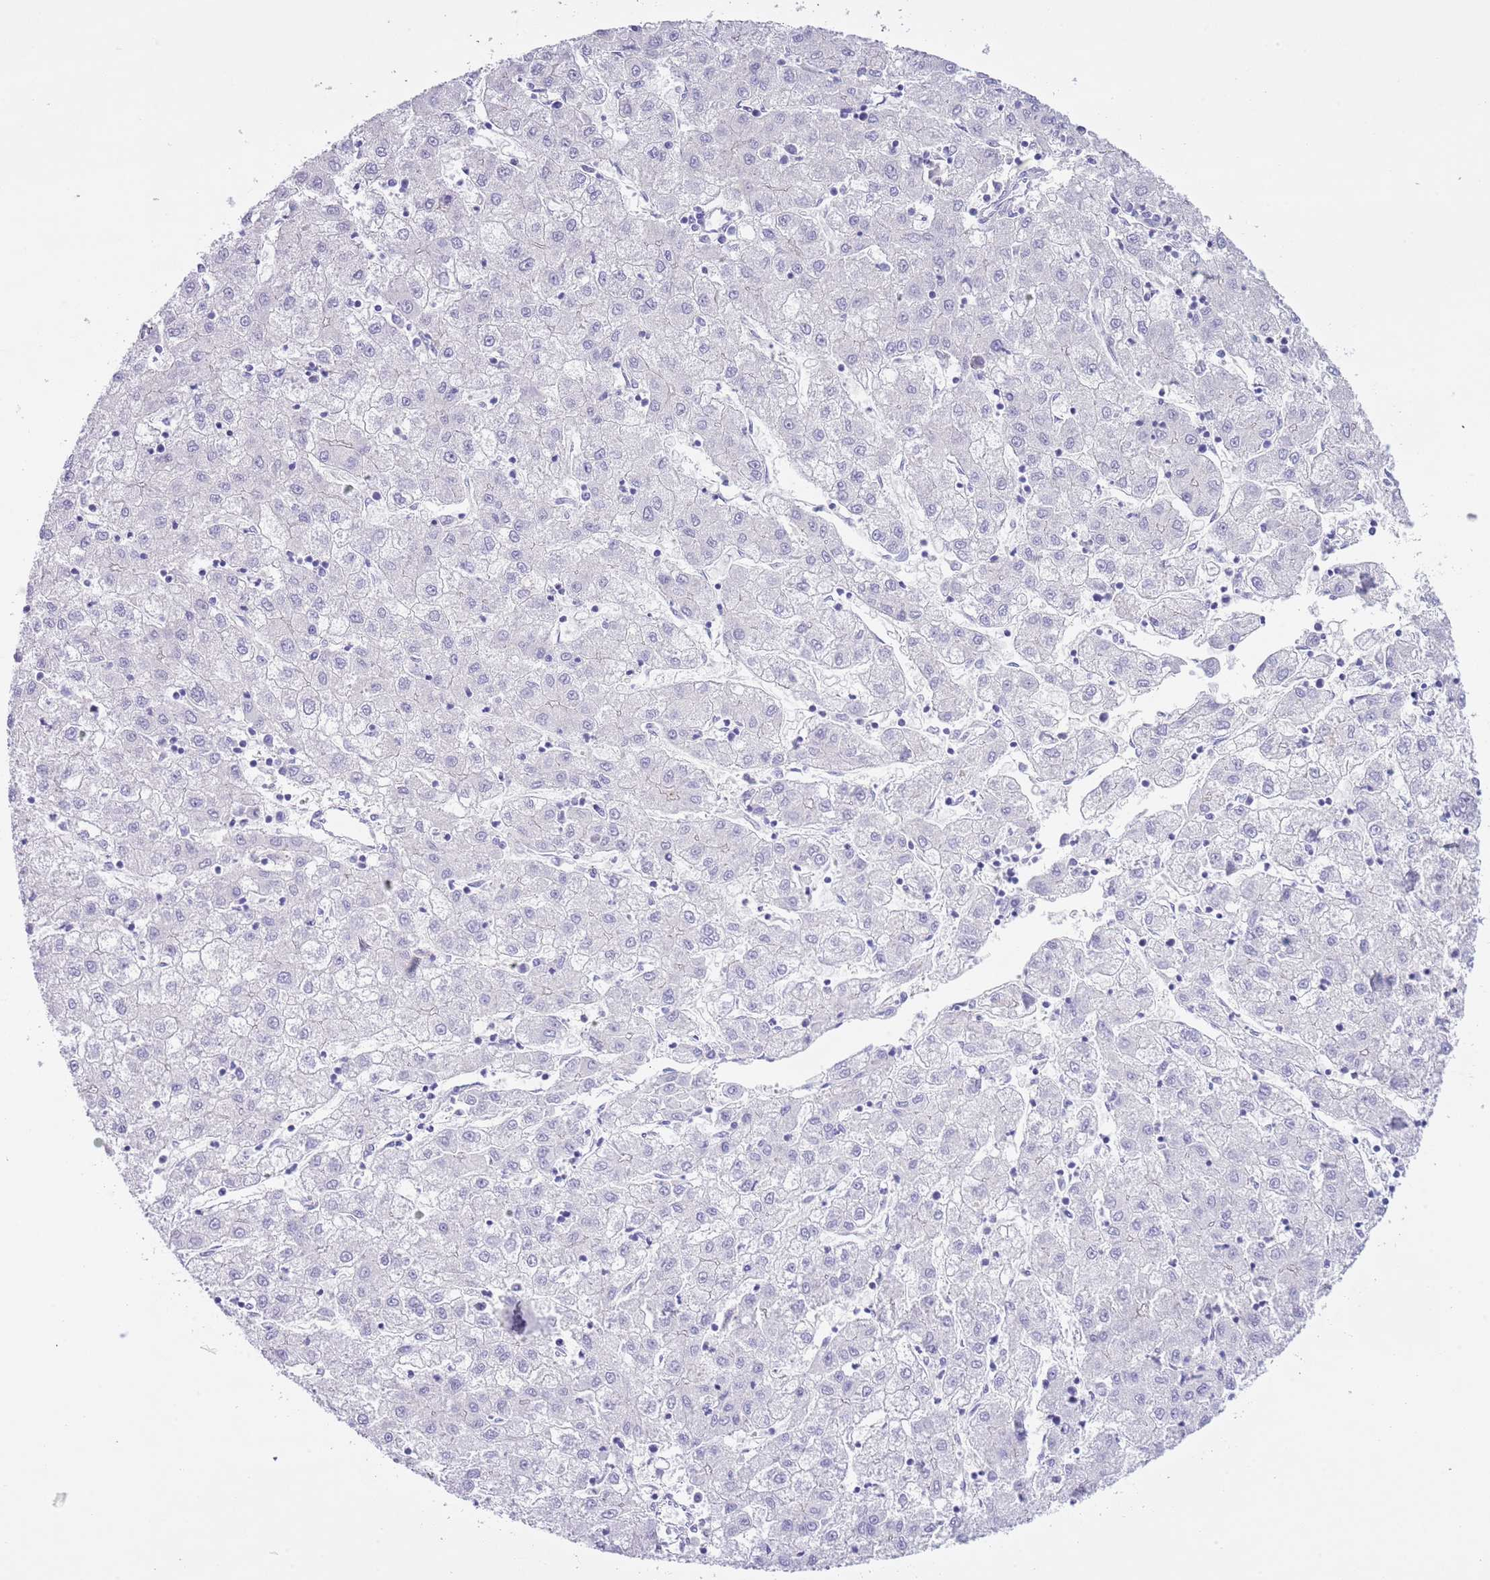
{"staining": {"intensity": "negative", "quantity": "none", "location": "none"}, "tissue": "liver cancer", "cell_type": "Tumor cells", "image_type": "cancer", "snomed": [{"axis": "morphology", "description": "Carcinoma, Hepatocellular, NOS"}, {"axis": "topography", "description": "Liver"}], "caption": "Tumor cells are negative for protein expression in human hepatocellular carcinoma (liver). Nuclei are stained in blue.", "gene": "CLEC2A", "patient": {"sex": "male", "age": 72}}